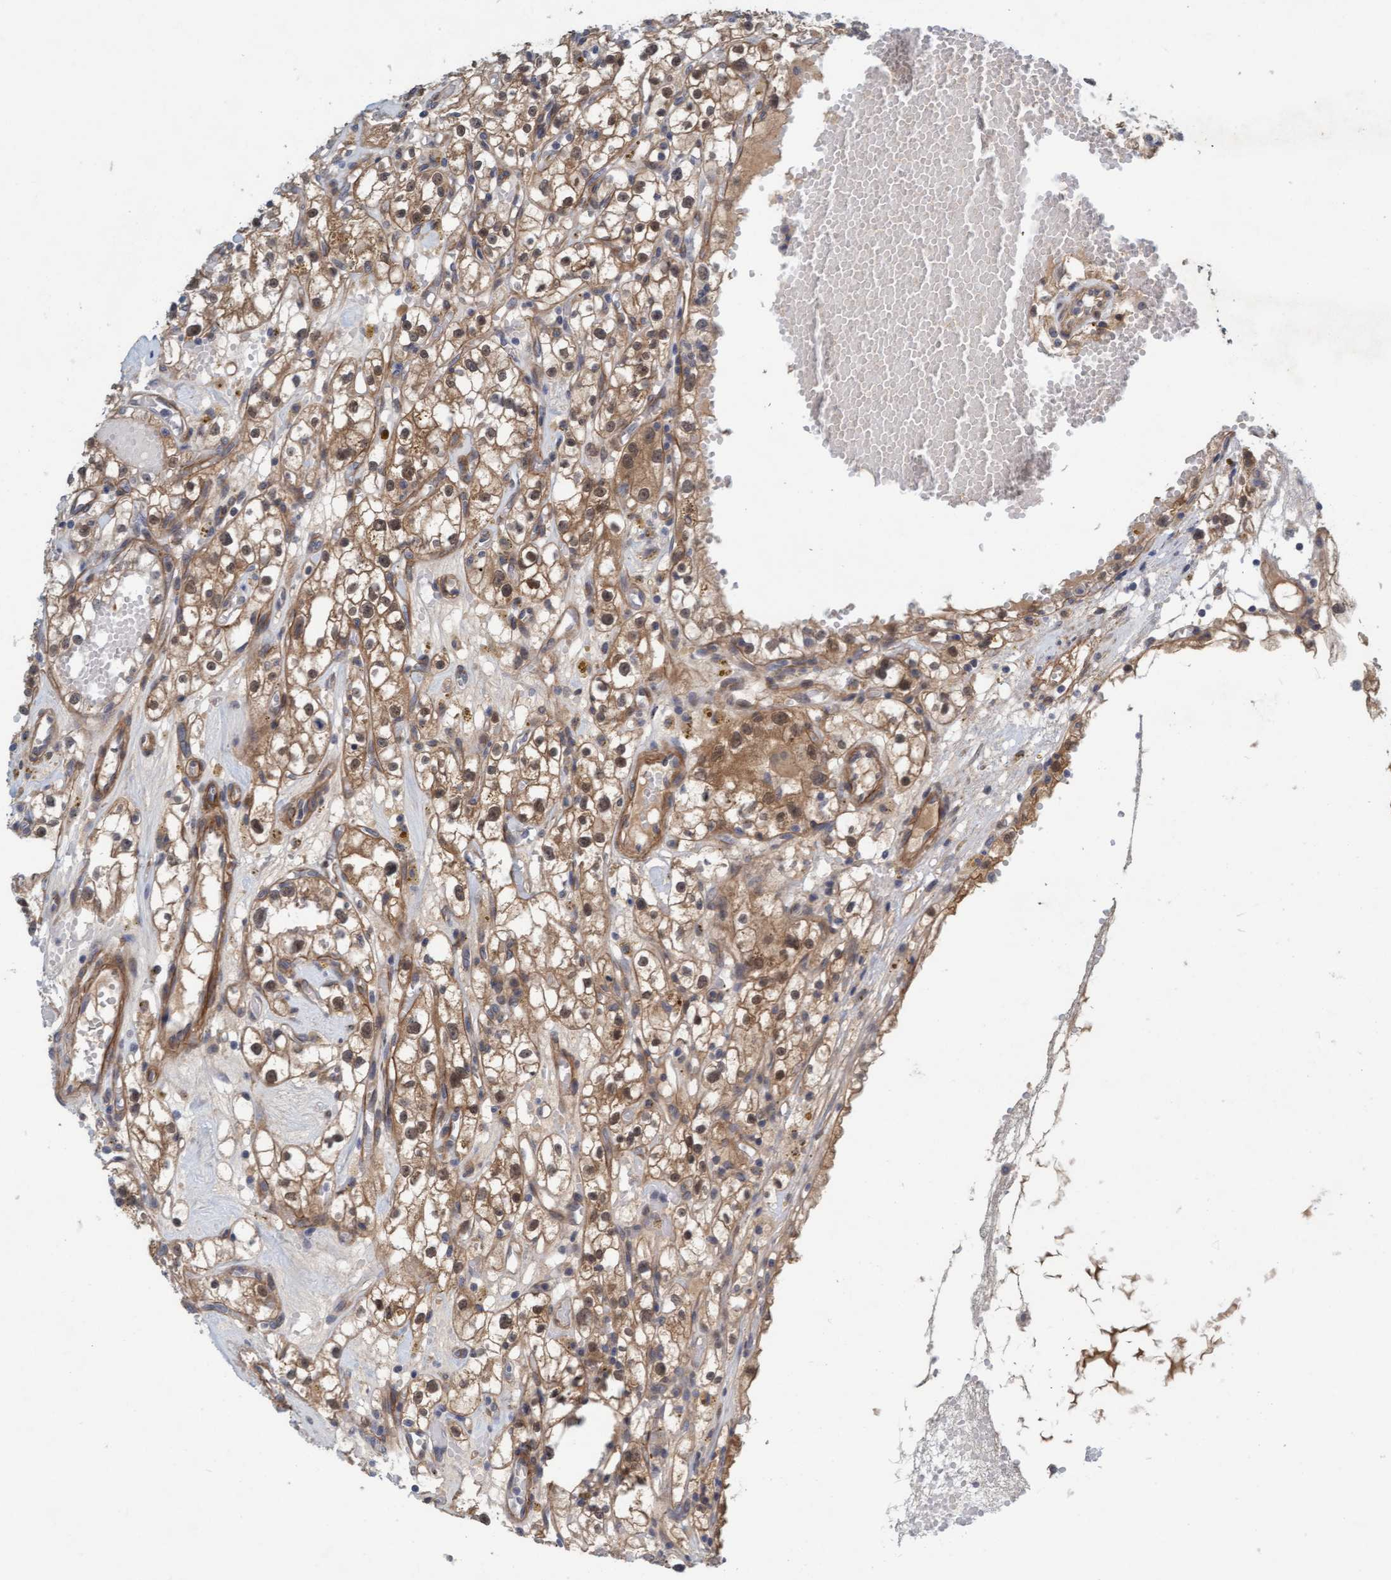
{"staining": {"intensity": "moderate", "quantity": "25%-75%", "location": "cytoplasmic/membranous,nuclear"}, "tissue": "renal cancer", "cell_type": "Tumor cells", "image_type": "cancer", "snomed": [{"axis": "morphology", "description": "Adenocarcinoma, NOS"}, {"axis": "topography", "description": "Kidney"}], "caption": "This micrograph demonstrates IHC staining of human adenocarcinoma (renal), with medium moderate cytoplasmic/membranous and nuclear staining in approximately 25%-75% of tumor cells.", "gene": "TSTD2", "patient": {"sex": "male", "age": 56}}